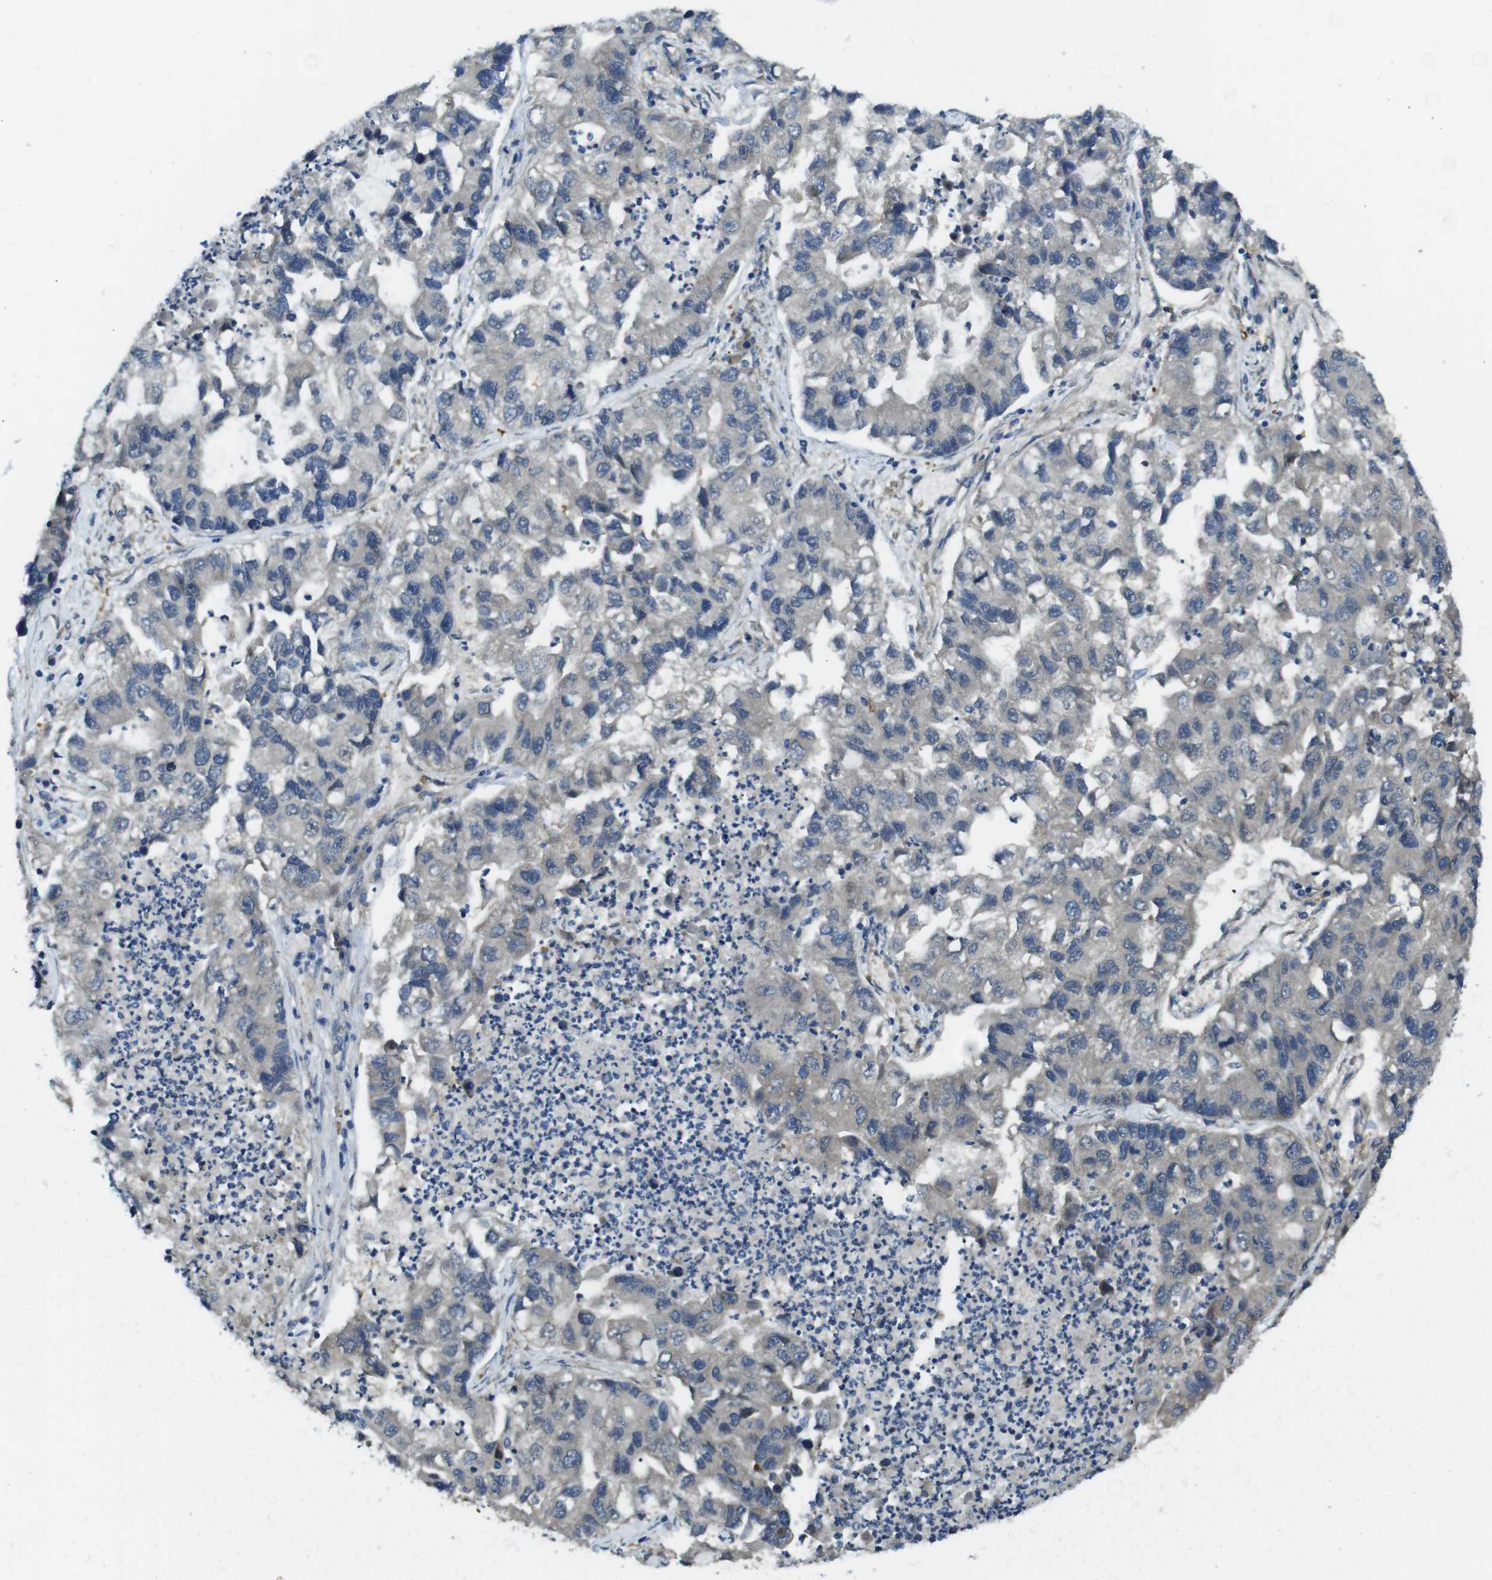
{"staining": {"intensity": "negative", "quantity": "none", "location": "none"}, "tissue": "lung cancer", "cell_type": "Tumor cells", "image_type": "cancer", "snomed": [{"axis": "morphology", "description": "Adenocarcinoma, NOS"}, {"axis": "topography", "description": "Lung"}], "caption": "IHC histopathology image of neoplastic tissue: lung cancer stained with DAB reveals no significant protein positivity in tumor cells.", "gene": "RAB6A", "patient": {"sex": "female", "age": 51}}